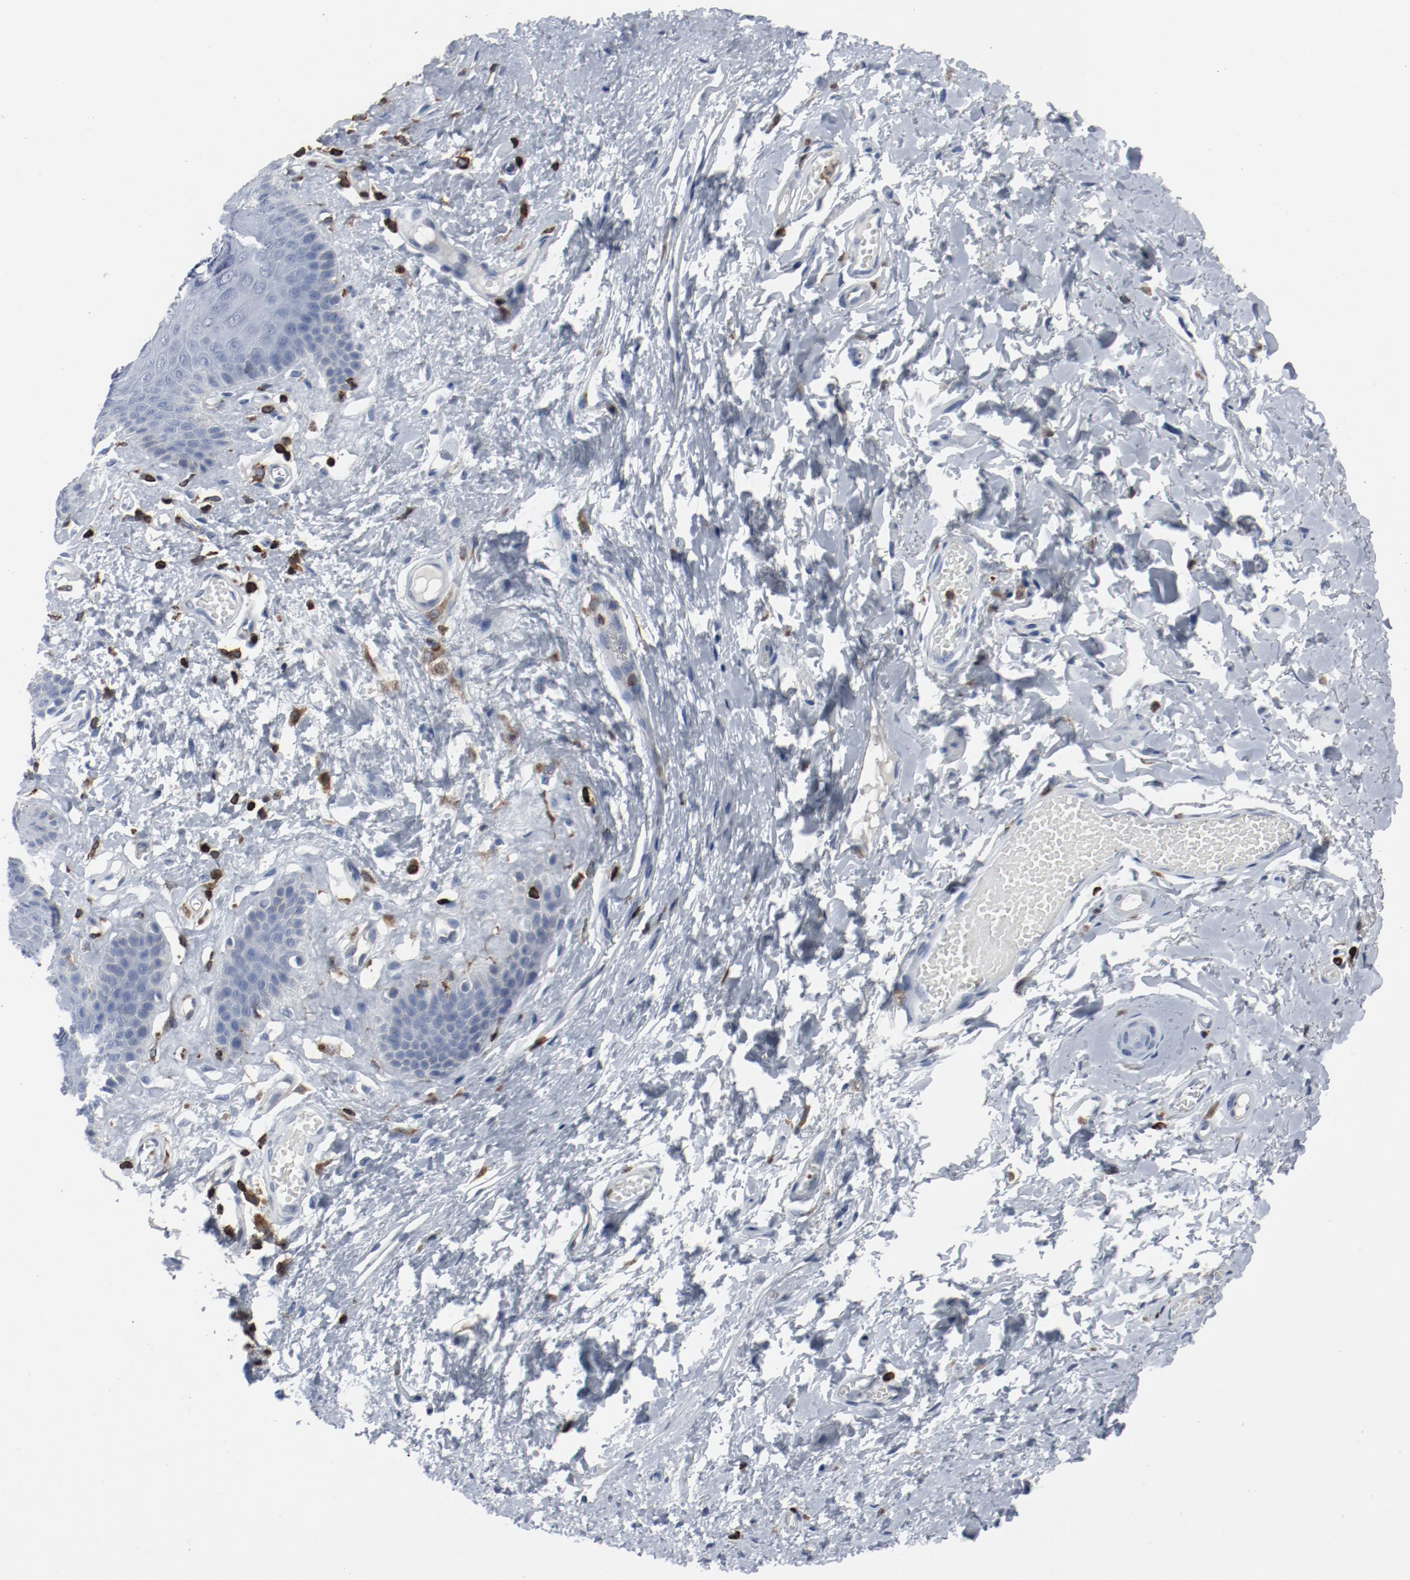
{"staining": {"intensity": "negative", "quantity": "none", "location": "none"}, "tissue": "skin", "cell_type": "Epidermal cells", "image_type": "normal", "snomed": [{"axis": "morphology", "description": "Normal tissue, NOS"}, {"axis": "morphology", "description": "Inflammation, NOS"}, {"axis": "topography", "description": "Vulva"}], "caption": "The image shows no staining of epidermal cells in unremarkable skin.", "gene": "LCP2", "patient": {"sex": "female", "age": 84}}